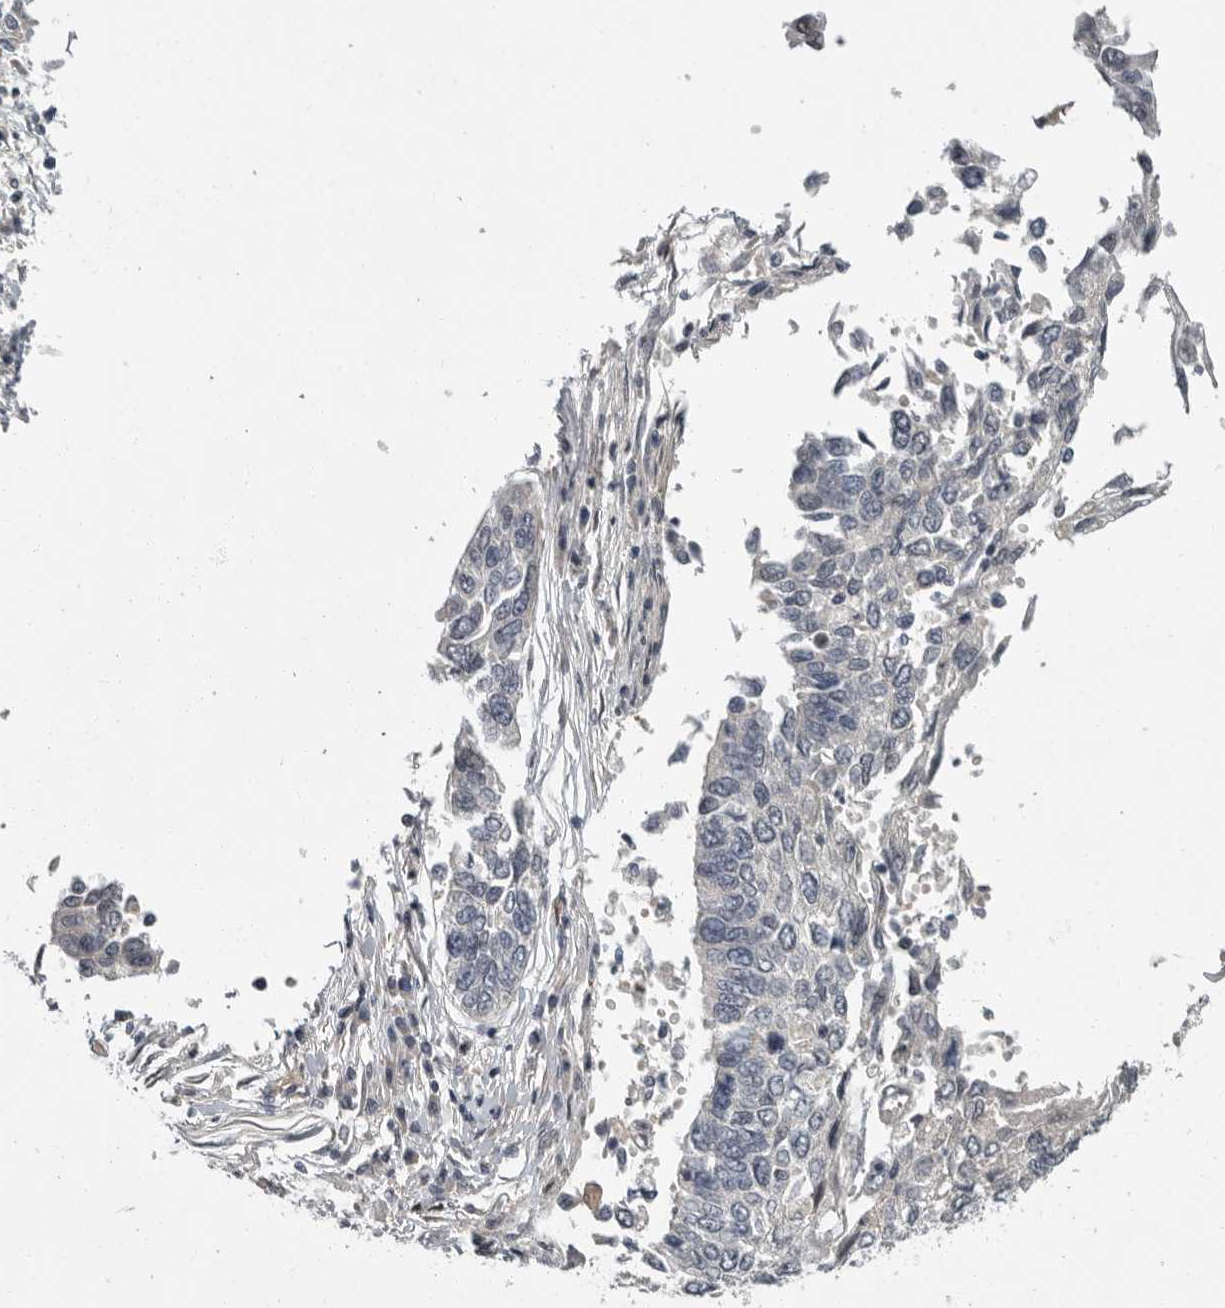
{"staining": {"intensity": "negative", "quantity": "none", "location": "none"}, "tissue": "lung cancer", "cell_type": "Tumor cells", "image_type": "cancer", "snomed": [{"axis": "morphology", "description": "Normal tissue, NOS"}, {"axis": "morphology", "description": "Squamous cell carcinoma, NOS"}, {"axis": "topography", "description": "Cartilage tissue"}, {"axis": "topography", "description": "Bronchus"}, {"axis": "topography", "description": "Lung"}, {"axis": "topography", "description": "Peripheral nerve tissue"}], "caption": "High power microscopy micrograph of an immunohistochemistry (IHC) histopathology image of lung cancer (squamous cell carcinoma), revealing no significant staining in tumor cells. The staining was performed using DAB (3,3'-diaminobenzidine) to visualize the protein expression in brown, while the nuclei were stained in blue with hematoxylin (Magnification: 20x).", "gene": "PDE7A", "patient": {"sex": "female", "age": 49}}